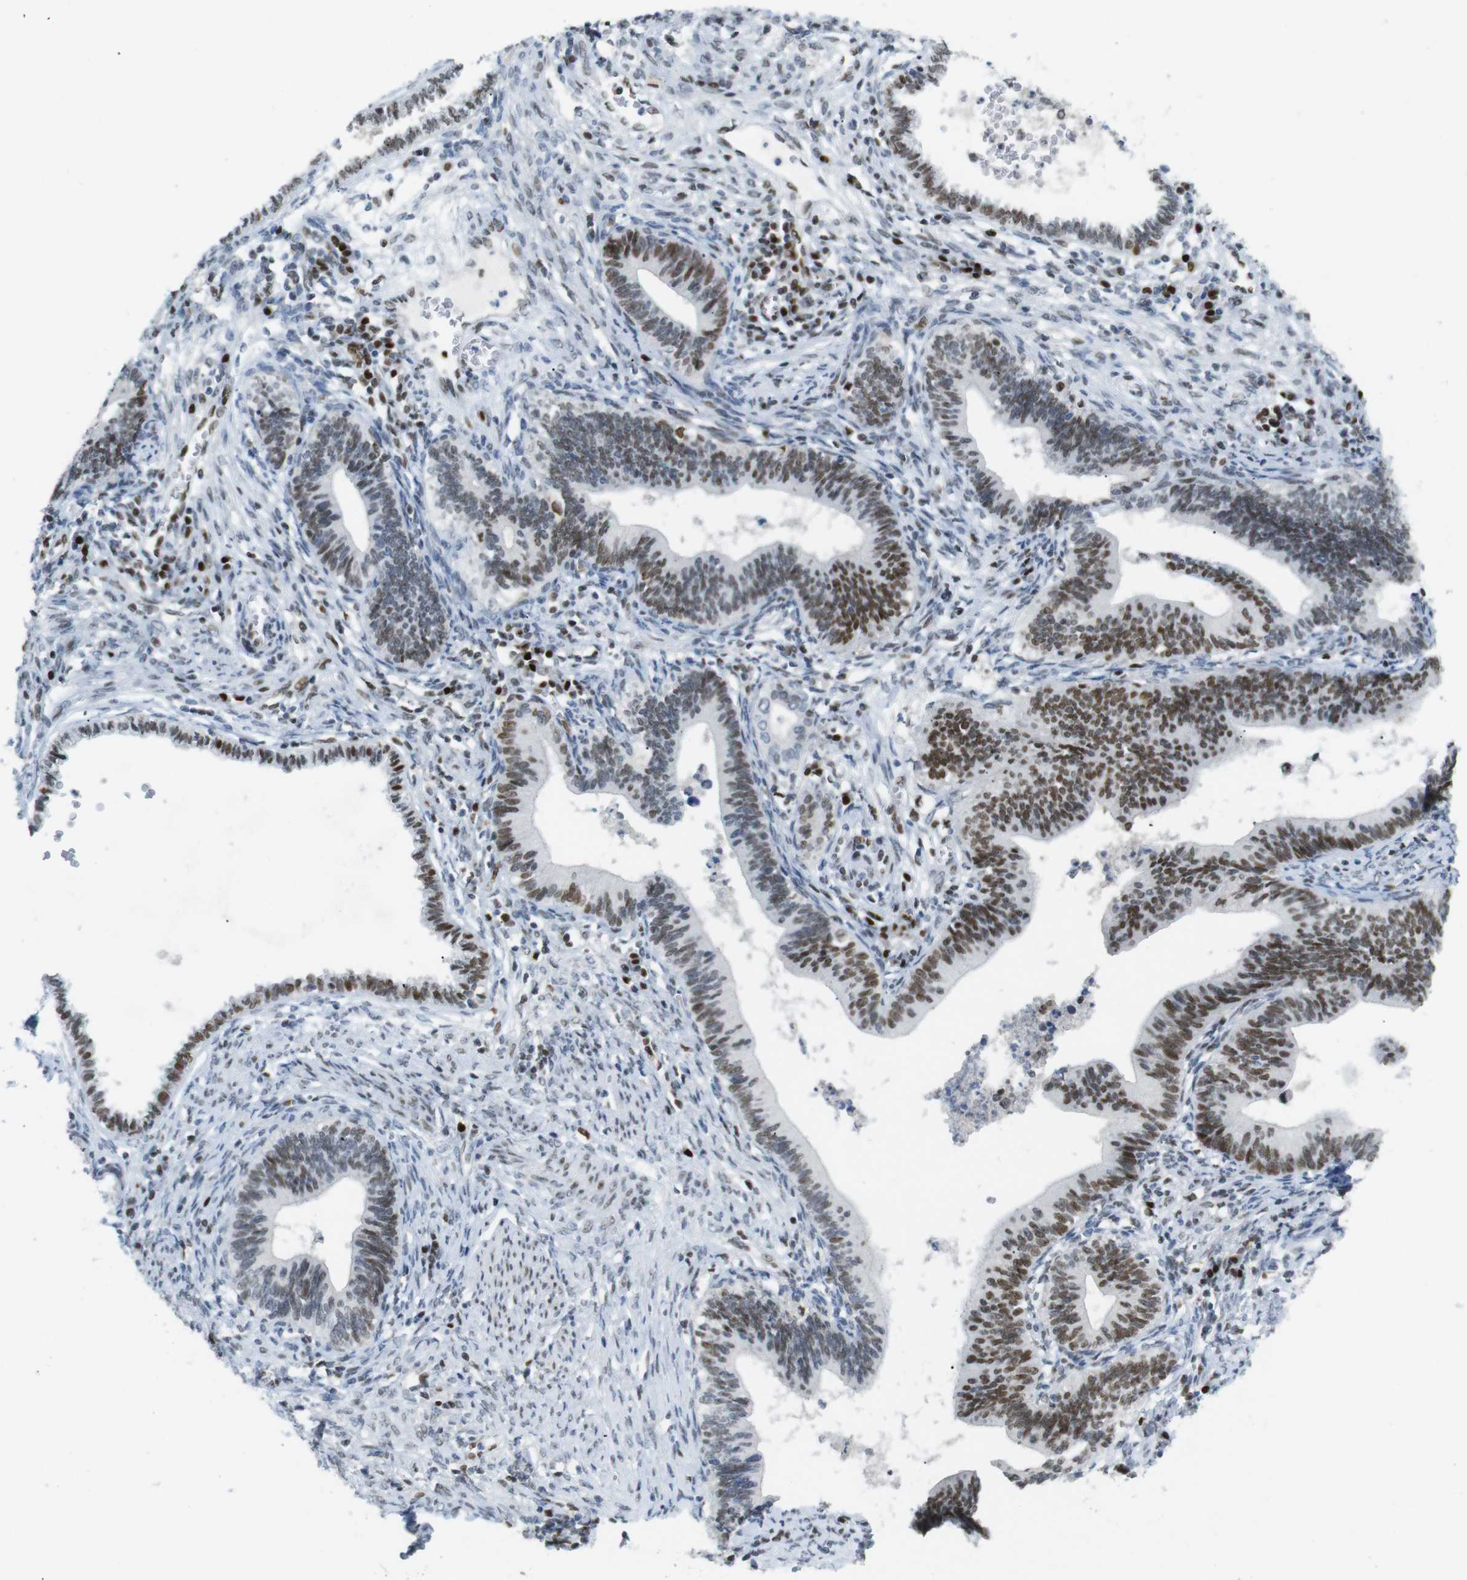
{"staining": {"intensity": "strong", "quantity": "25%-75%", "location": "nuclear"}, "tissue": "cervical cancer", "cell_type": "Tumor cells", "image_type": "cancer", "snomed": [{"axis": "morphology", "description": "Adenocarcinoma, NOS"}, {"axis": "topography", "description": "Cervix"}], "caption": "DAB (3,3'-diaminobenzidine) immunohistochemical staining of adenocarcinoma (cervical) demonstrates strong nuclear protein positivity in approximately 25%-75% of tumor cells.", "gene": "RIOX2", "patient": {"sex": "female", "age": 44}}